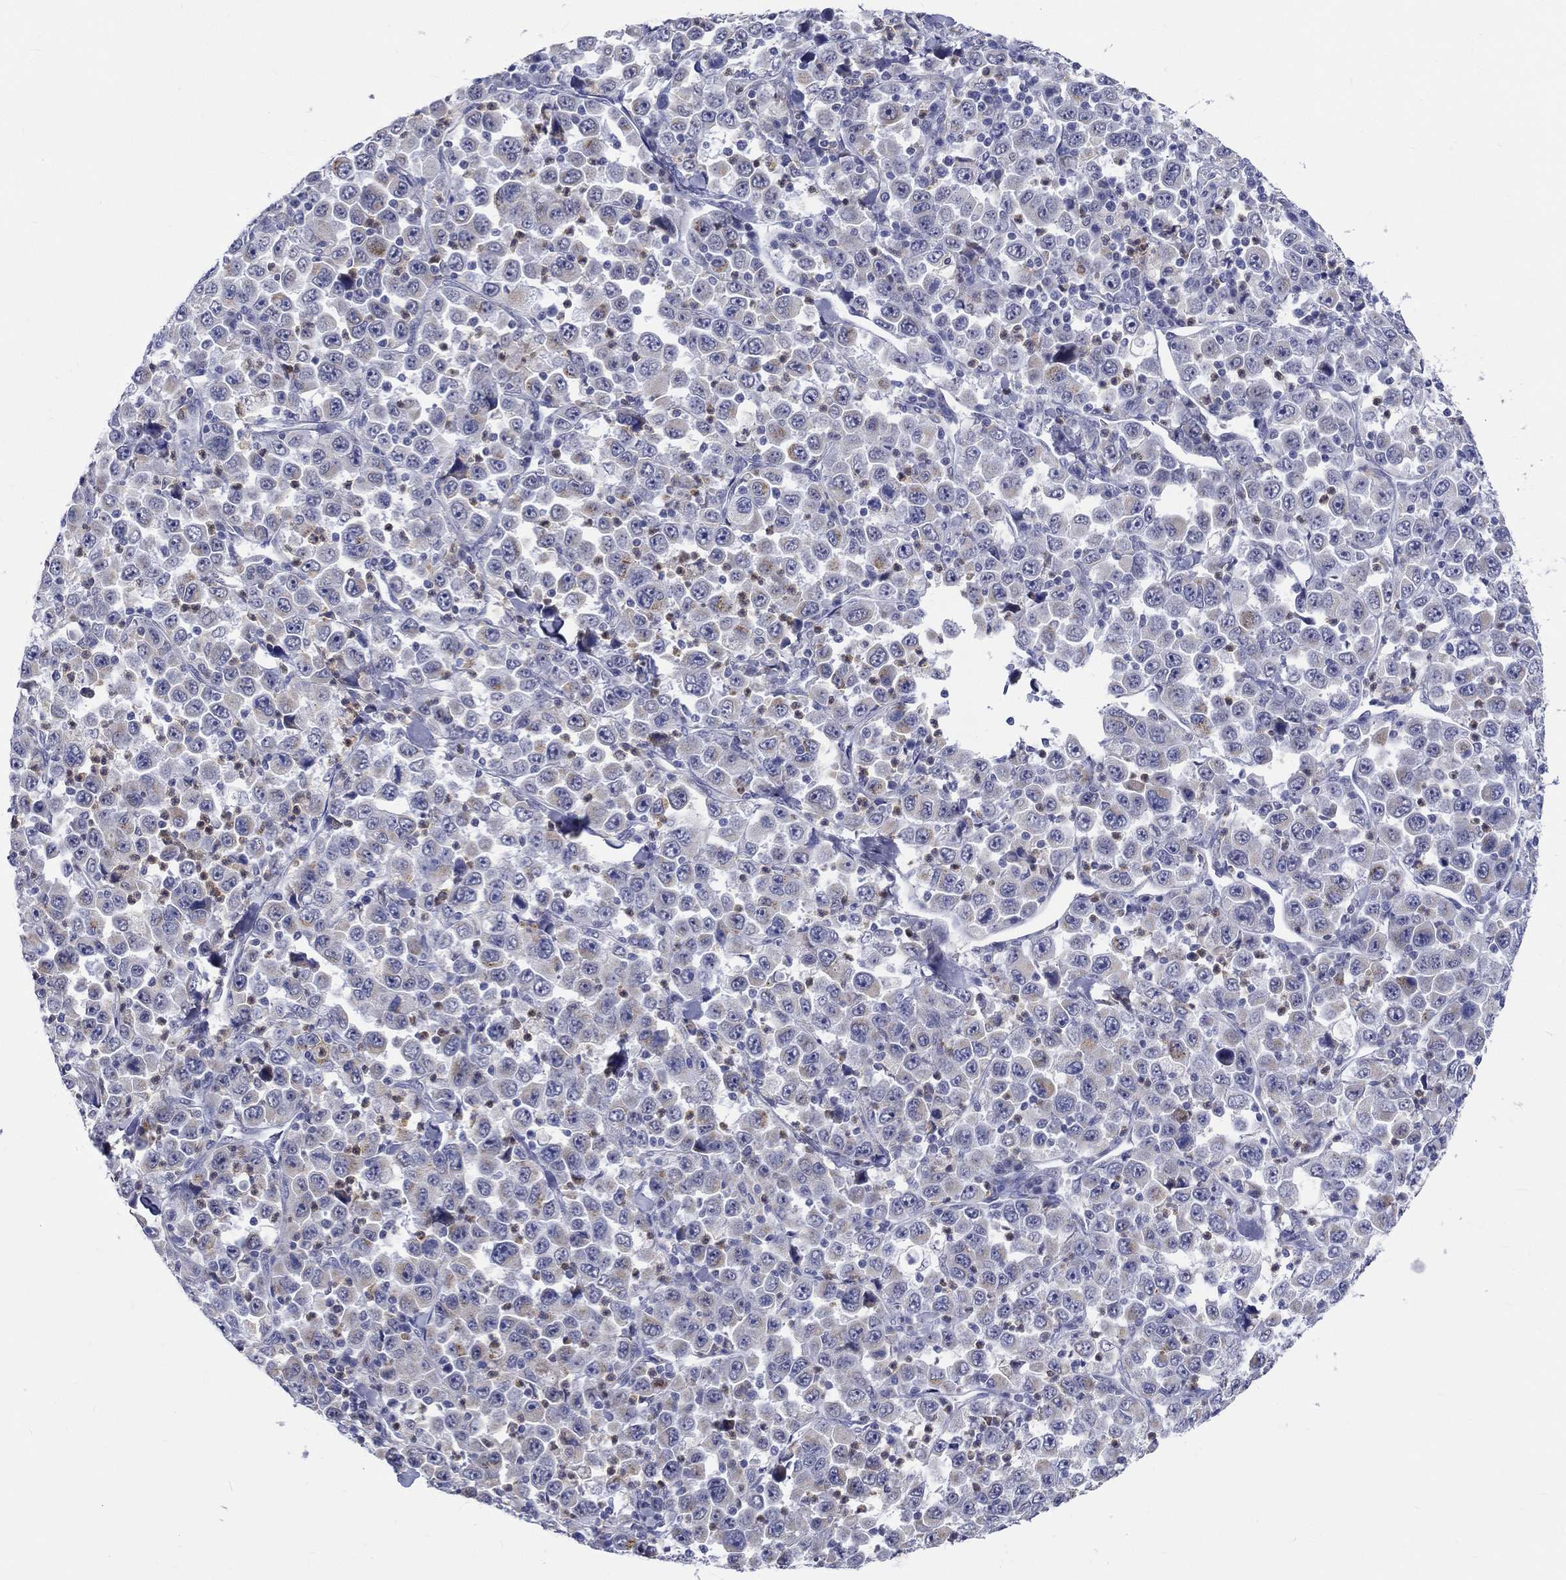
{"staining": {"intensity": "moderate", "quantity": "<25%", "location": "cytoplasmic/membranous"}, "tissue": "stomach cancer", "cell_type": "Tumor cells", "image_type": "cancer", "snomed": [{"axis": "morphology", "description": "Normal tissue, NOS"}, {"axis": "morphology", "description": "Adenocarcinoma, NOS"}, {"axis": "topography", "description": "Stomach, upper"}, {"axis": "topography", "description": "Stomach"}], "caption": "Immunohistochemical staining of human adenocarcinoma (stomach) reveals low levels of moderate cytoplasmic/membranous protein expression in approximately <25% of tumor cells. (DAB (3,3'-diaminobenzidine) IHC, brown staining for protein, blue staining for nuclei).", "gene": "ST6GALNAC1", "patient": {"sex": "male", "age": 59}}